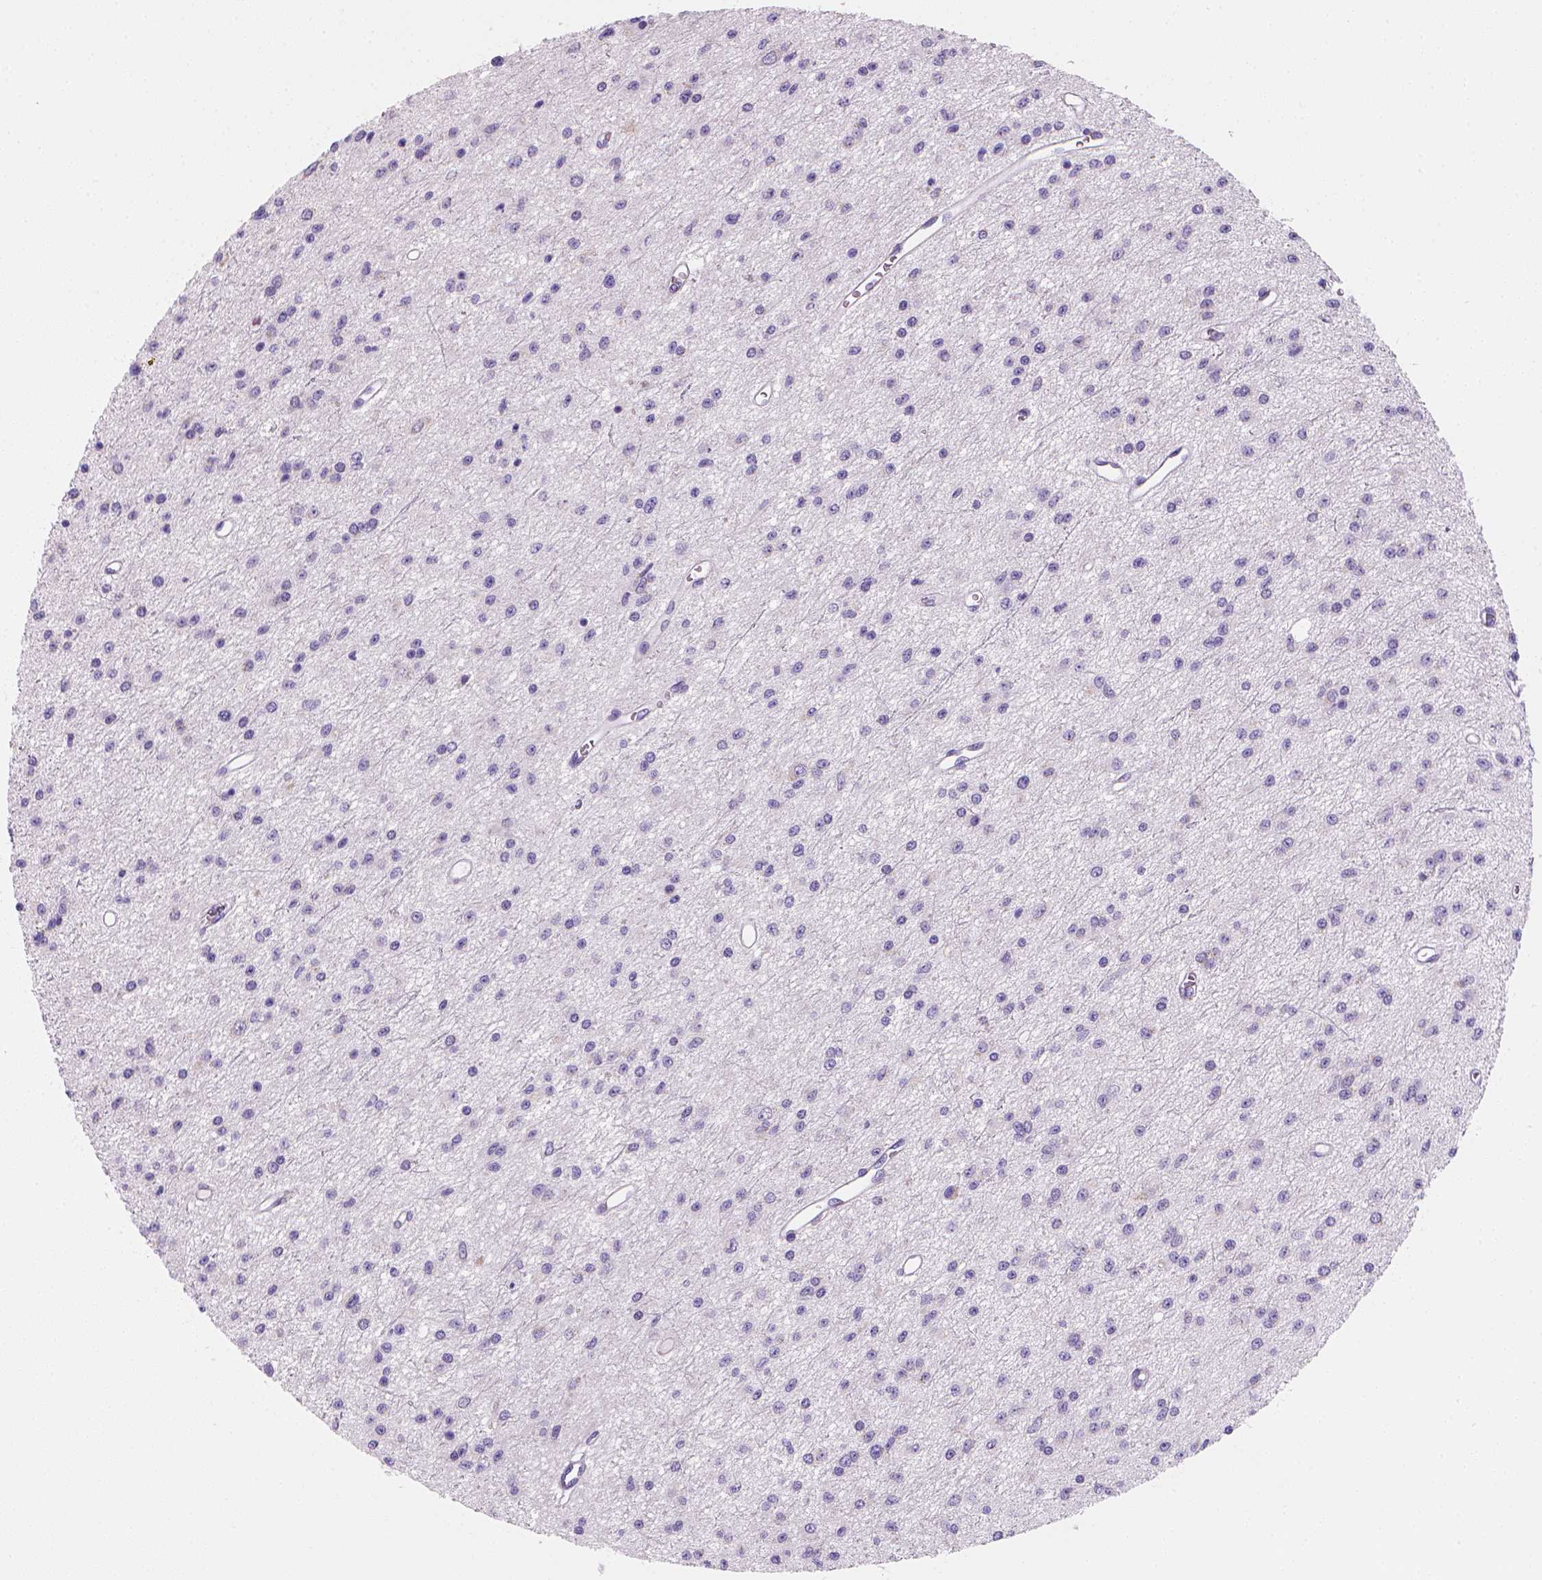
{"staining": {"intensity": "negative", "quantity": "none", "location": "none"}, "tissue": "glioma", "cell_type": "Tumor cells", "image_type": "cancer", "snomed": [{"axis": "morphology", "description": "Glioma, malignant, Low grade"}, {"axis": "topography", "description": "Brain"}], "caption": "Tumor cells show no significant expression in glioma. (DAB IHC, high magnification).", "gene": "CES2", "patient": {"sex": "female", "age": 45}}